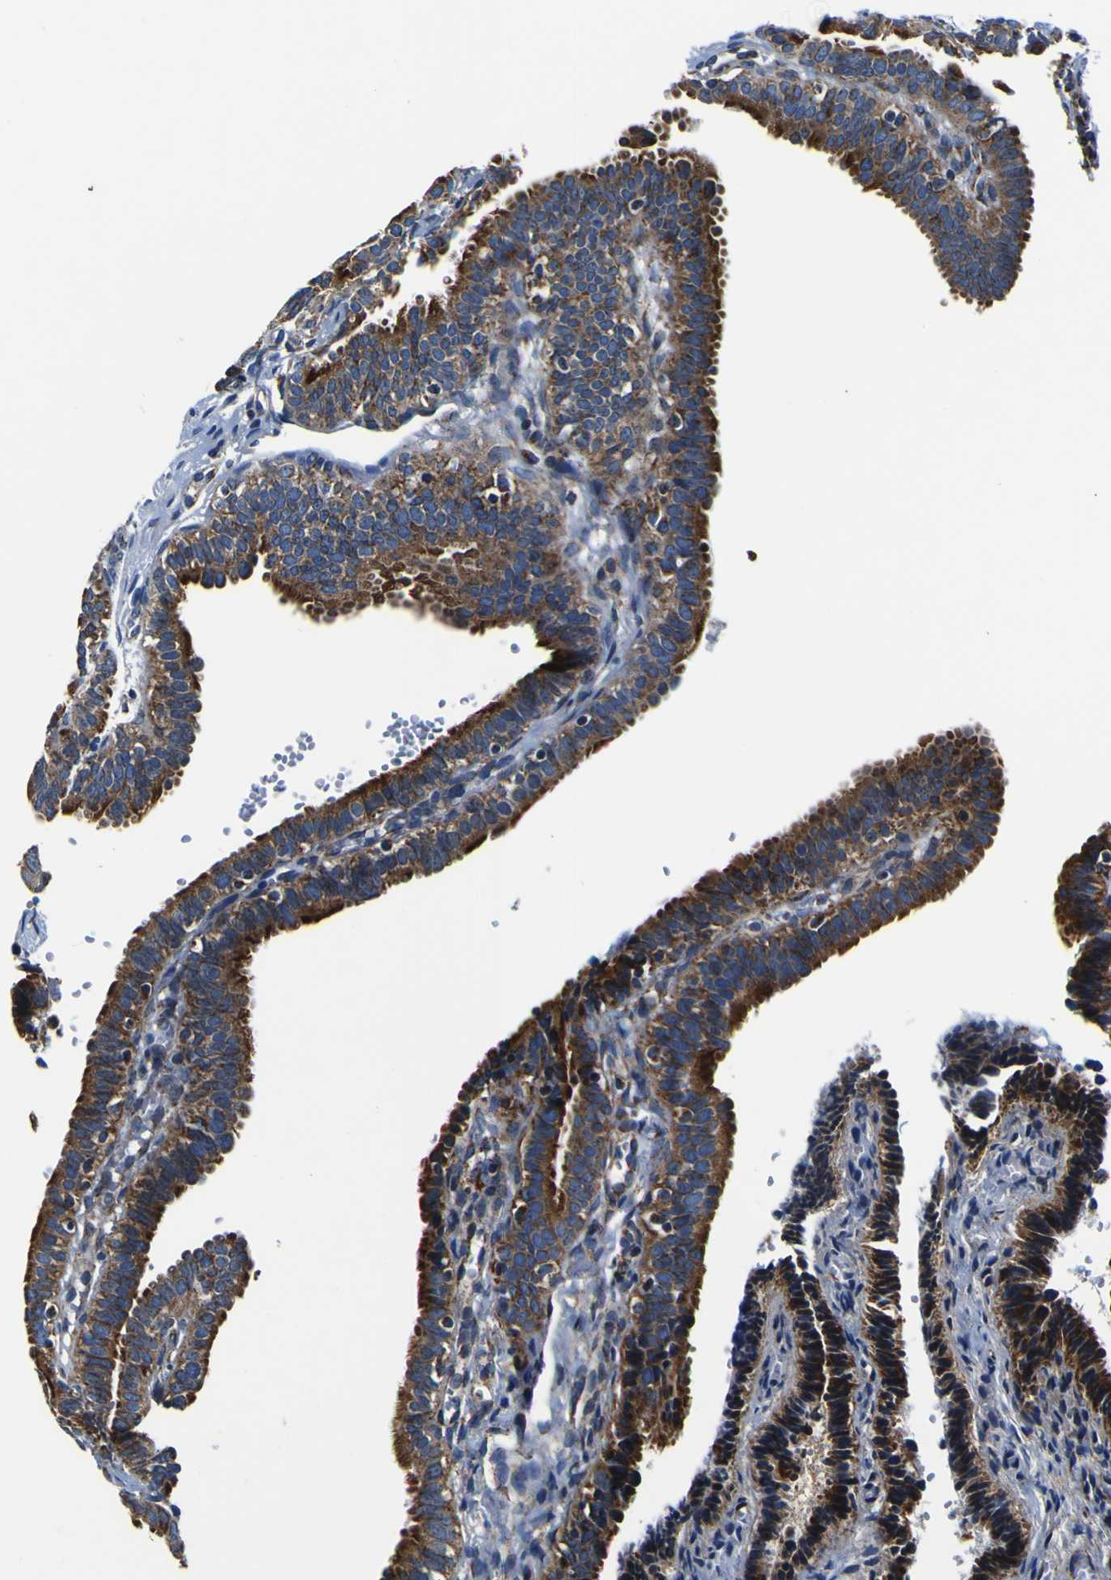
{"staining": {"intensity": "strong", "quantity": ">75%", "location": "cytoplasmic/membranous"}, "tissue": "fallopian tube", "cell_type": "Glandular cells", "image_type": "normal", "snomed": [{"axis": "morphology", "description": "Normal tissue, NOS"}, {"axis": "topography", "description": "Fallopian tube"}, {"axis": "topography", "description": "Placenta"}], "caption": "Protein analysis of benign fallopian tube demonstrates strong cytoplasmic/membranous staining in about >75% of glandular cells.", "gene": "PTRH2", "patient": {"sex": "female", "age": 34}}